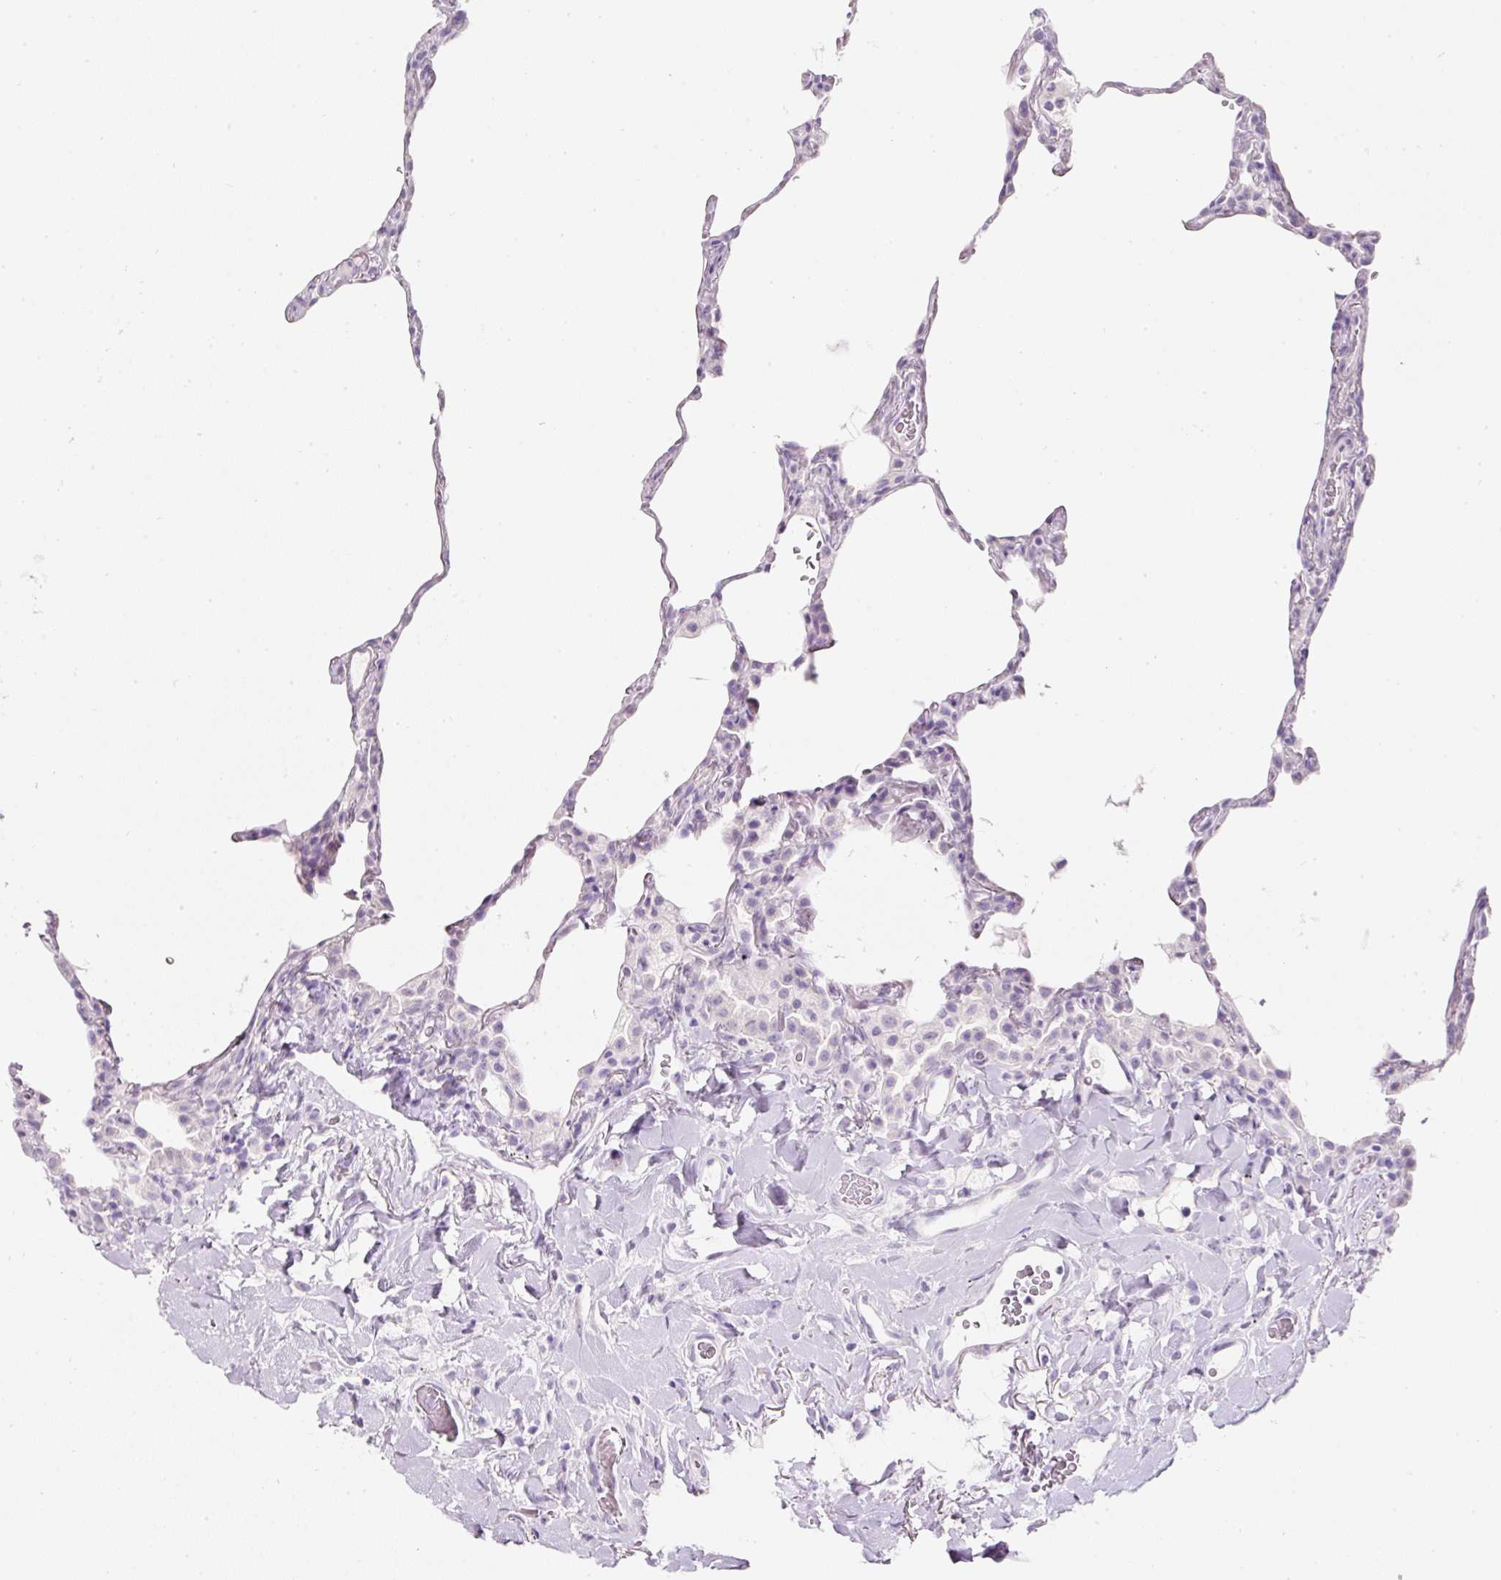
{"staining": {"intensity": "negative", "quantity": "none", "location": "none"}, "tissue": "lung", "cell_type": "Alveolar cells", "image_type": "normal", "snomed": [{"axis": "morphology", "description": "Normal tissue, NOS"}, {"axis": "topography", "description": "Lung"}], "caption": "Unremarkable lung was stained to show a protein in brown. There is no significant staining in alveolar cells.", "gene": "SLC2A2", "patient": {"sex": "female", "age": 57}}